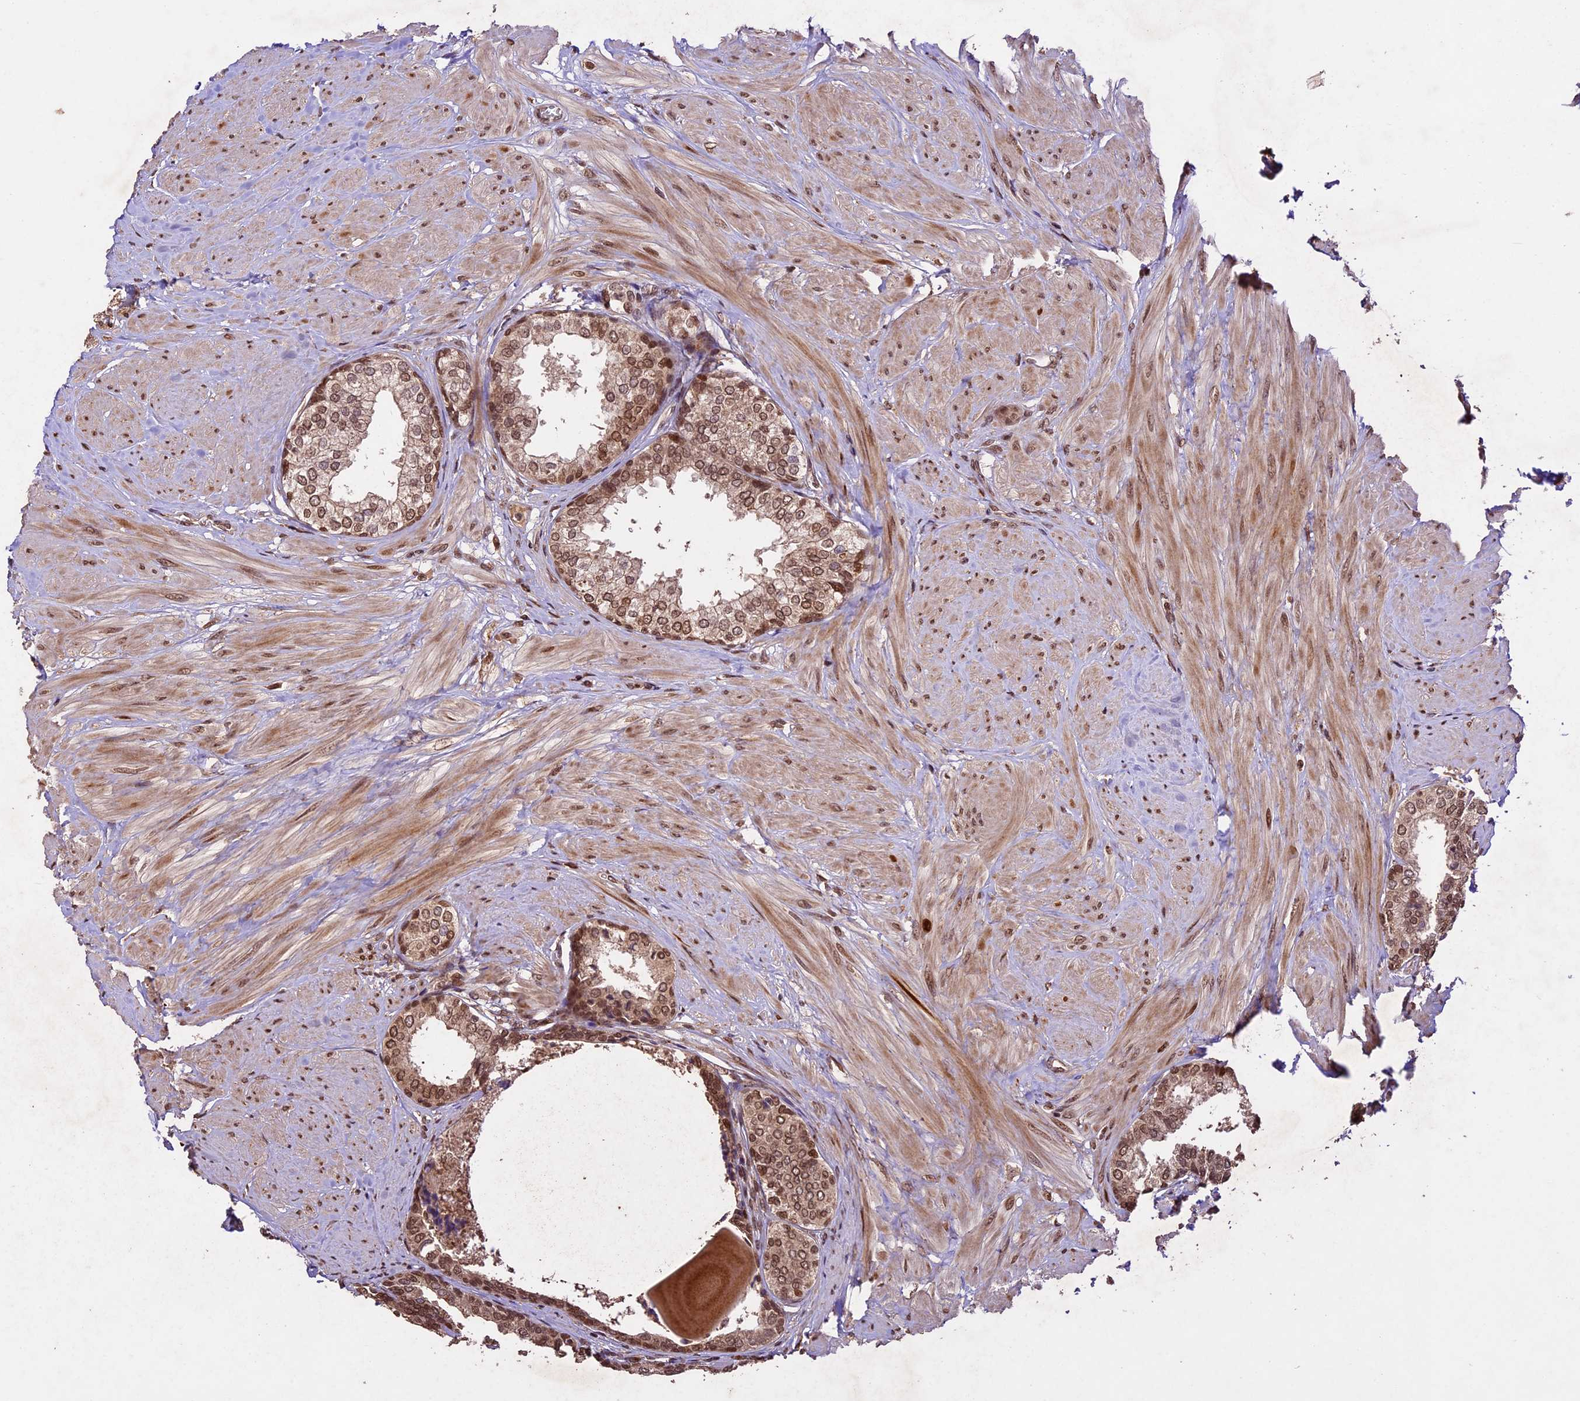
{"staining": {"intensity": "moderate", "quantity": ">75%", "location": "cytoplasmic/membranous,nuclear"}, "tissue": "prostate", "cell_type": "Glandular cells", "image_type": "normal", "snomed": [{"axis": "morphology", "description": "Normal tissue, NOS"}, {"axis": "topography", "description": "Prostate"}], "caption": "Immunohistochemical staining of unremarkable prostate exhibits medium levels of moderate cytoplasmic/membranous,nuclear staining in about >75% of glandular cells.", "gene": "CDKN2AIP", "patient": {"sex": "male", "age": 48}}